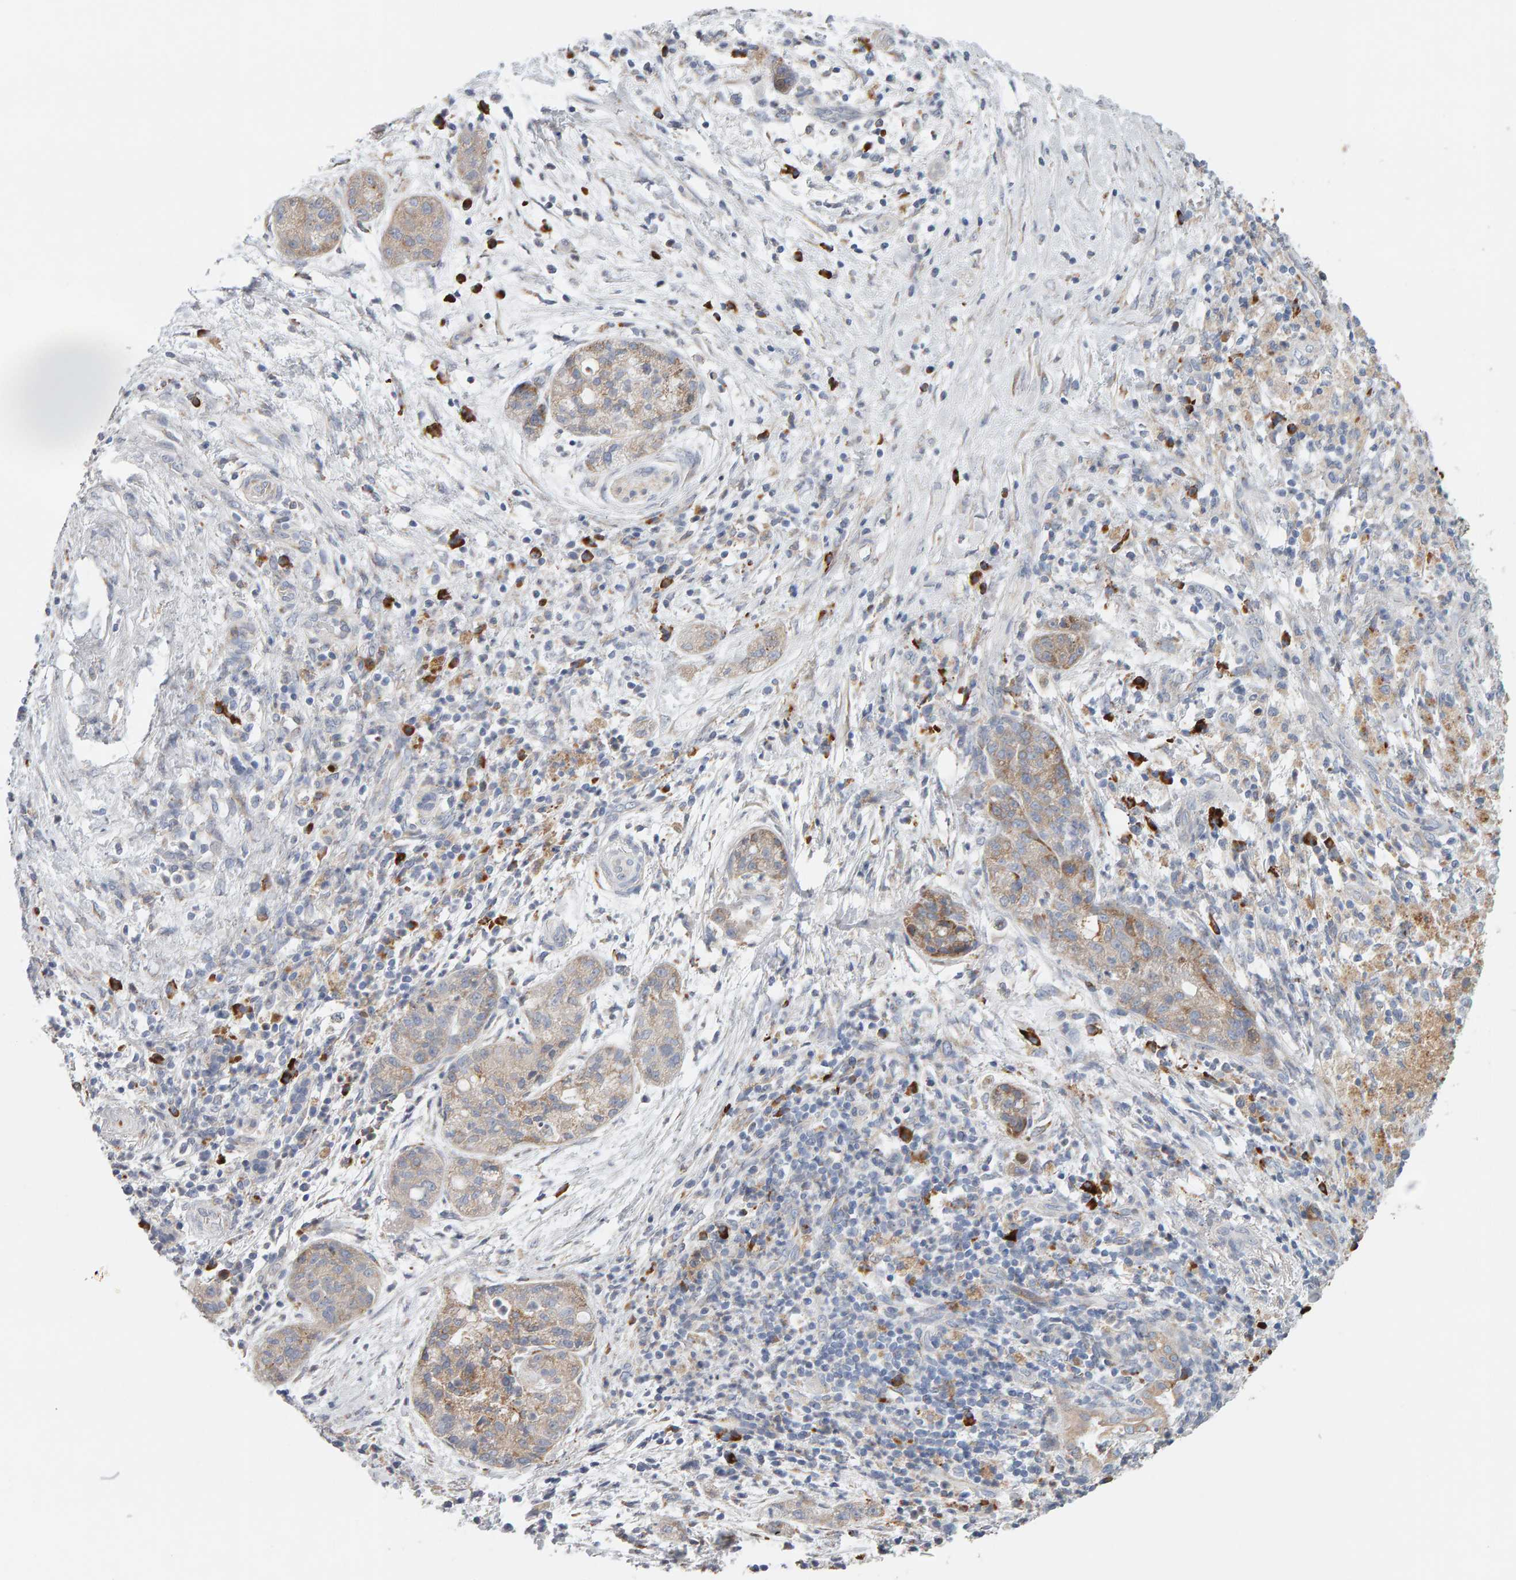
{"staining": {"intensity": "weak", "quantity": ">75%", "location": "cytoplasmic/membranous"}, "tissue": "pancreatic cancer", "cell_type": "Tumor cells", "image_type": "cancer", "snomed": [{"axis": "morphology", "description": "Adenocarcinoma, NOS"}, {"axis": "topography", "description": "Pancreas"}], "caption": "Human adenocarcinoma (pancreatic) stained with a protein marker reveals weak staining in tumor cells.", "gene": "ENGASE", "patient": {"sex": "female", "age": 78}}